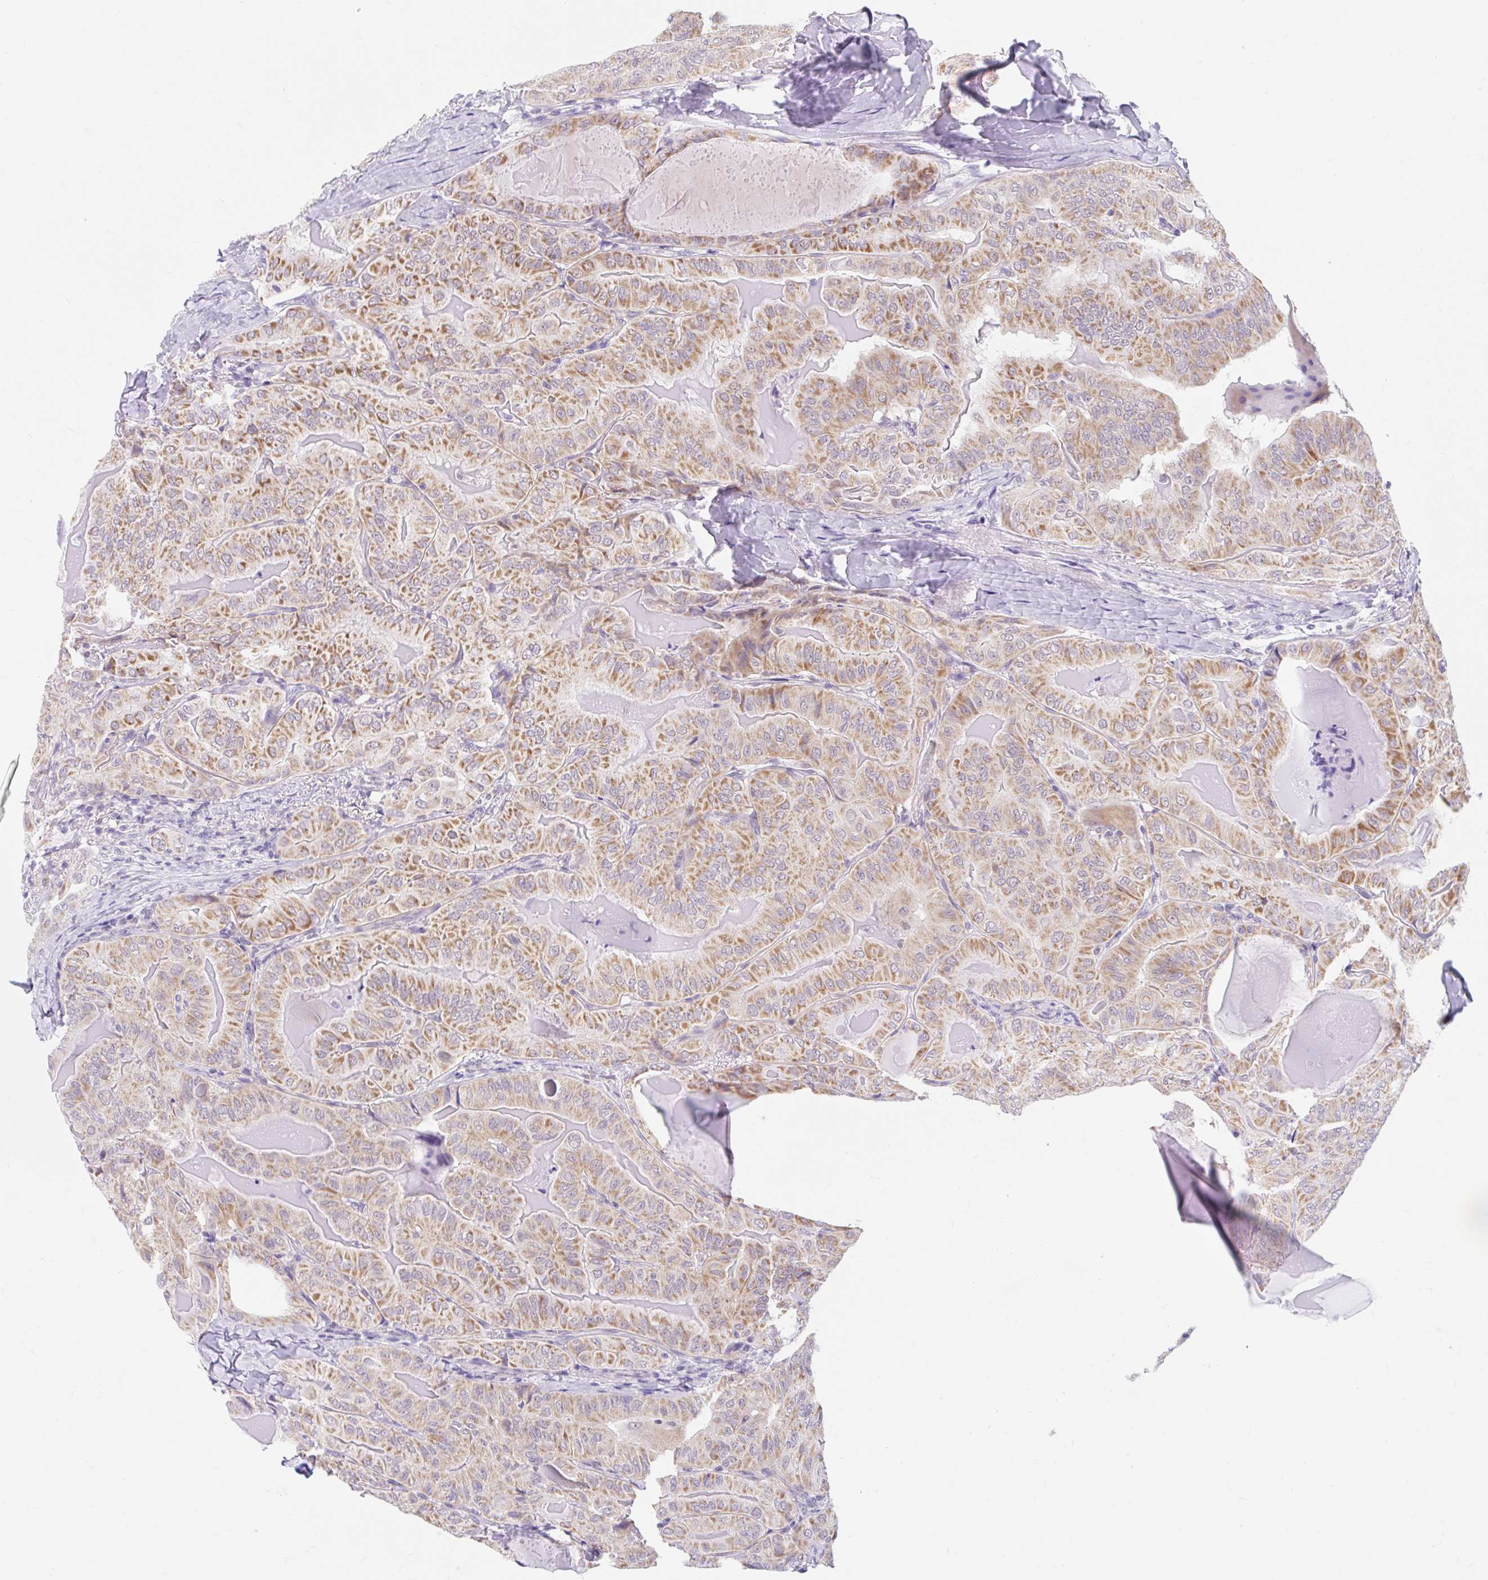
{"staining": {"intensity": "moderate", "quantity": ">75%", "location": "cytoplasmic/membranous"}, "tissue": "thyroid cancer", "cell_type": "Tumor cells", "image_type": "cancer", "snomed": [{"axis": "morphology", "description": "Papillary adenocarcinoma, NOS"}, {"axis": "topography", "description": "Thyroid gland"}], "caption": "Tumor cells exhibit medium levels of moderate cytoplasmic/membranous positivity in approximately >75% of cells in thyroid cancer (papillary adenocarcinoma).", "gene": "ITPK1", "patient": {"sex": "female", "age": 68}}